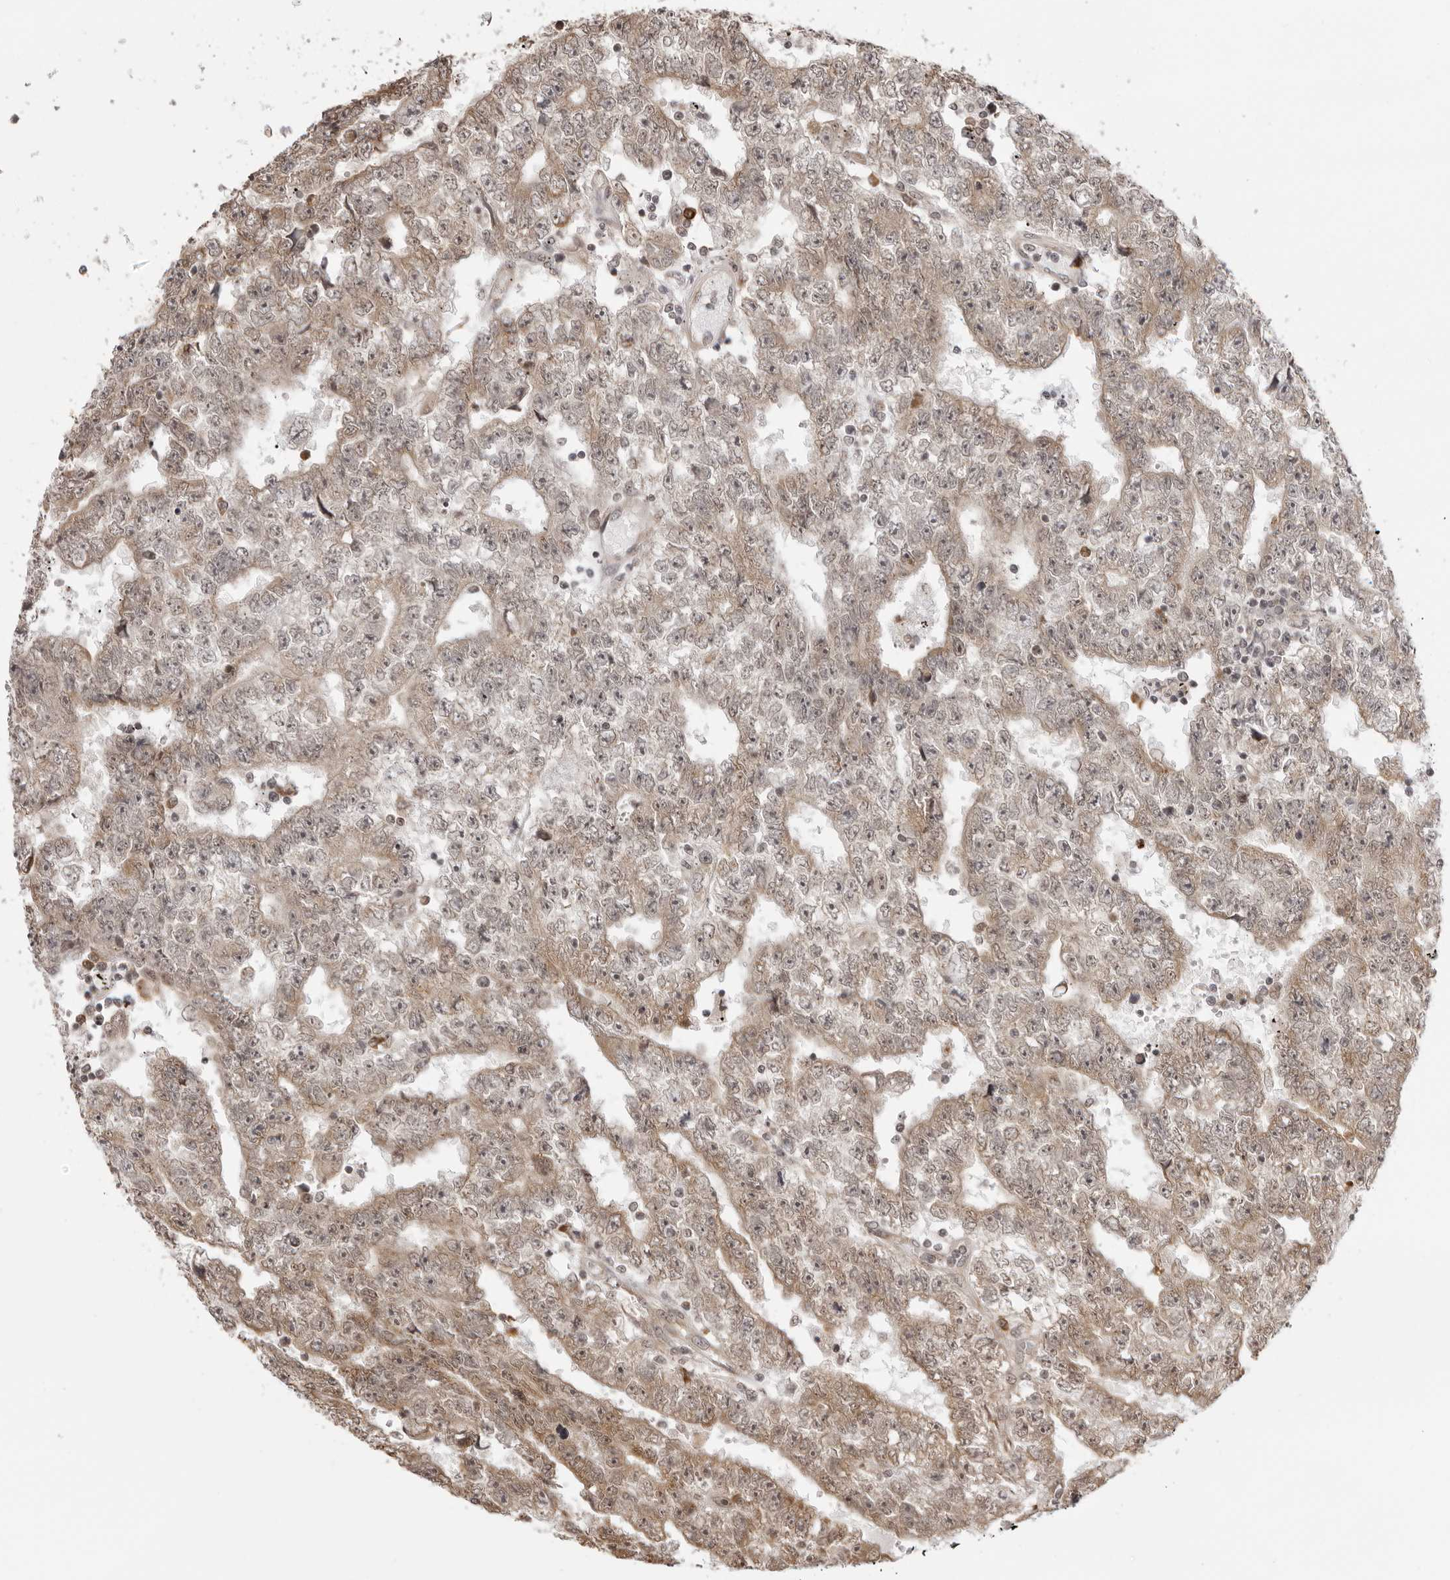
{"staining": {"intensity": "weak", "quantity": "25%-75%", "location": "cytoplasmic/membranous"}, "tissue": "testis cancer", "cell_type": "Tumor cells", "image_type": "cancer", "snomed": [{"axis": "morphology", "description": "Carcinoma, Embryonal, NOS"}, {"axis": "topography", "description": "Testis"}], "caption": "High-magnification brightfield microscopy of embryonal carcinoma (testis) stained with DAB (3,3'-diaminobenzidine) (brown) and counterstained with hematoxylin (blue). tumor cells exhibit weak cytoplasmic/membranous staining is seen in about25%-75% of cells.", "gene": "ZC3H11A", "patient": {"sex": "male", "age": 25}}